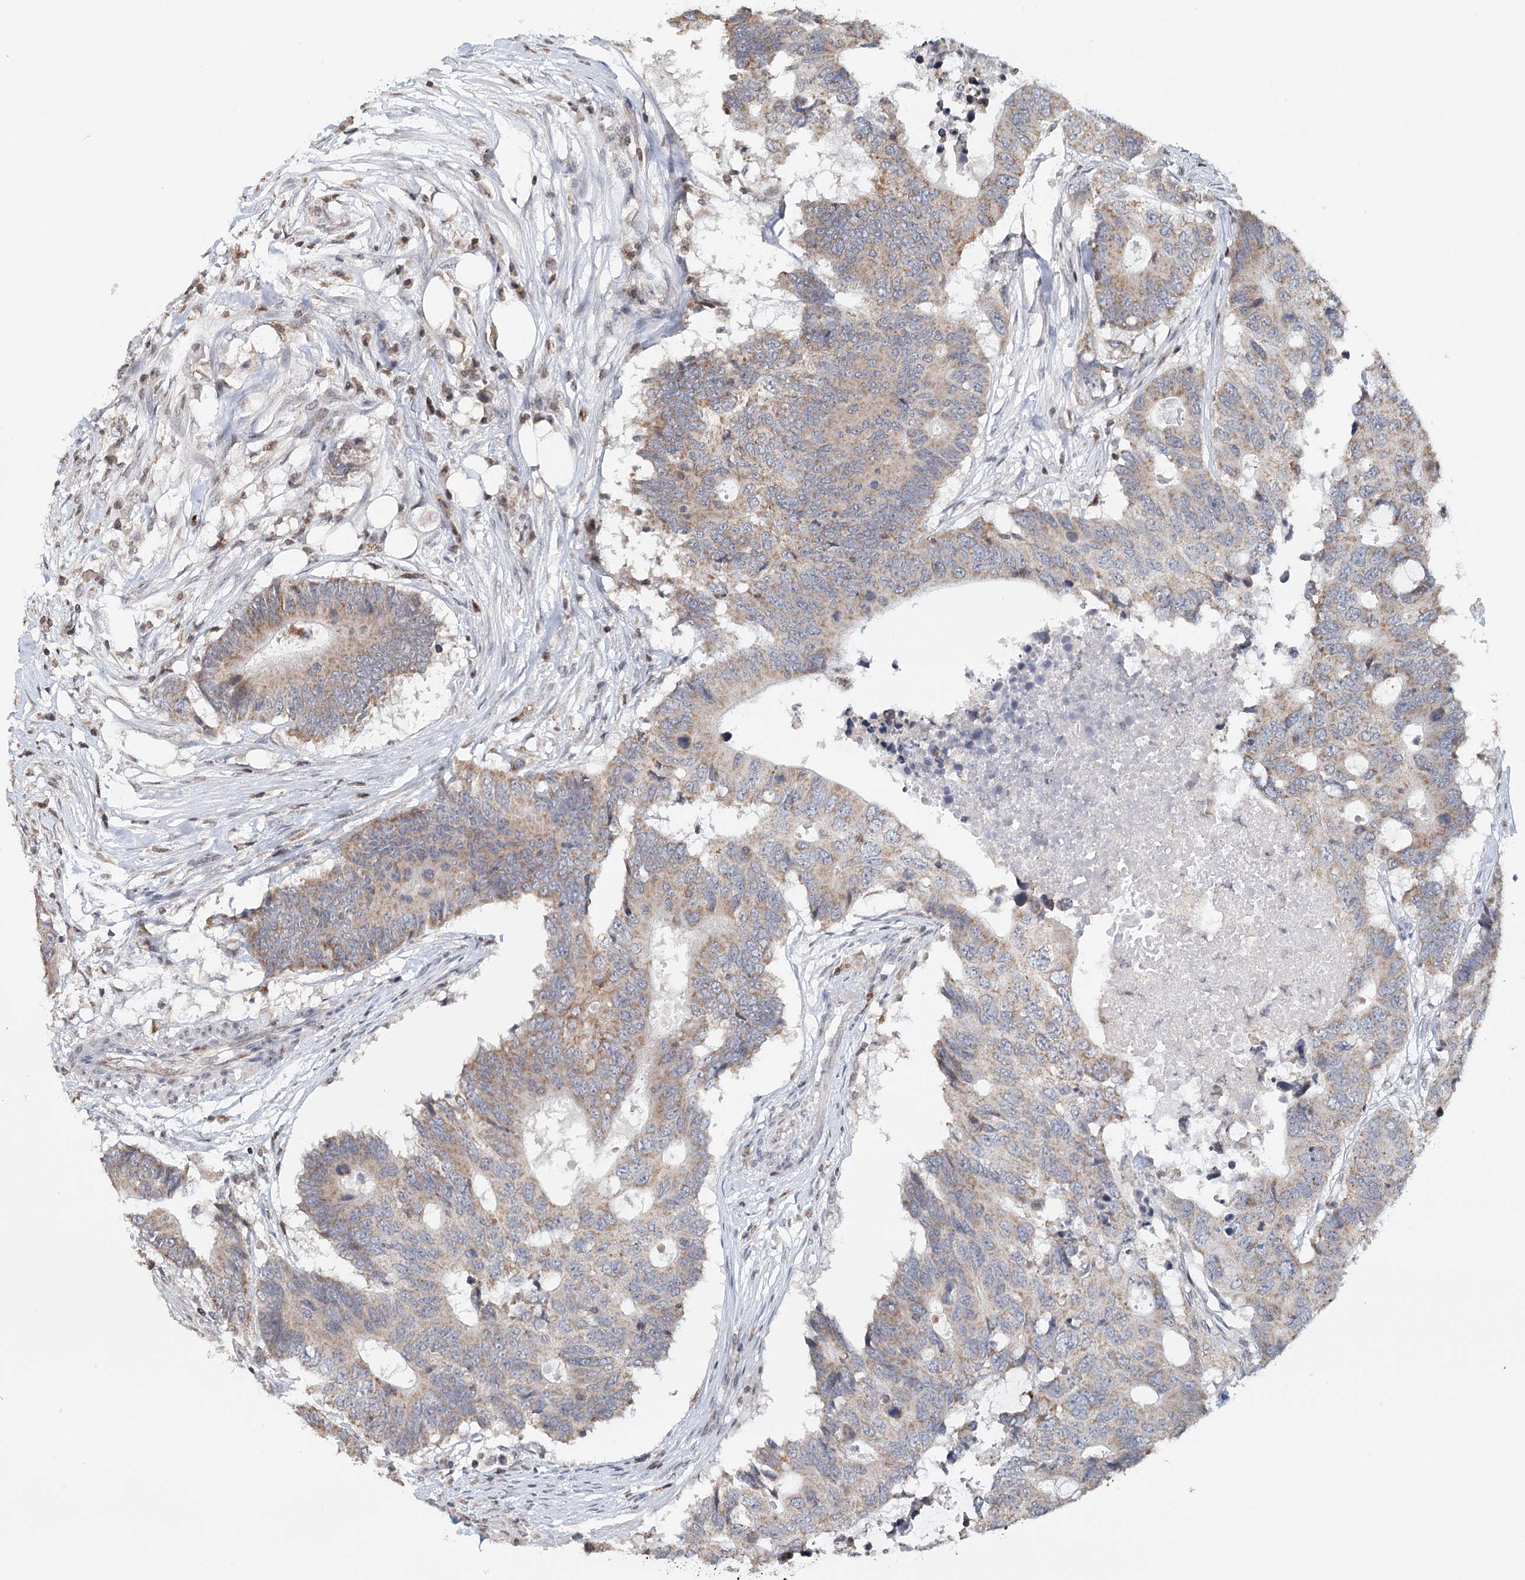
{"staining": {"intensity": "weak", "quantity": ">75%", "location": "cytoplasmic/membranous"}, "tissue": "colorectal cancer", "cell_type": "Tumor cells", "image_type": "cancer", "snomed": [{"axis": "morphology", "description": "Adenocarcinoma, NOS"}, {"axis": "topography", "description": "Colon"}], "caption": "The histopathology image demonstrates staining of colorectal adenocarcinoma, revealing weak cytoplasmic/membranous protein positivity (brown color) within tumor cells. Immunohistochemistry (ihc) stains the protein of interest in brown and the nuclei are stained blue.", "gene": "ICOS", "patient": {"sex": "male", "age": 71}}